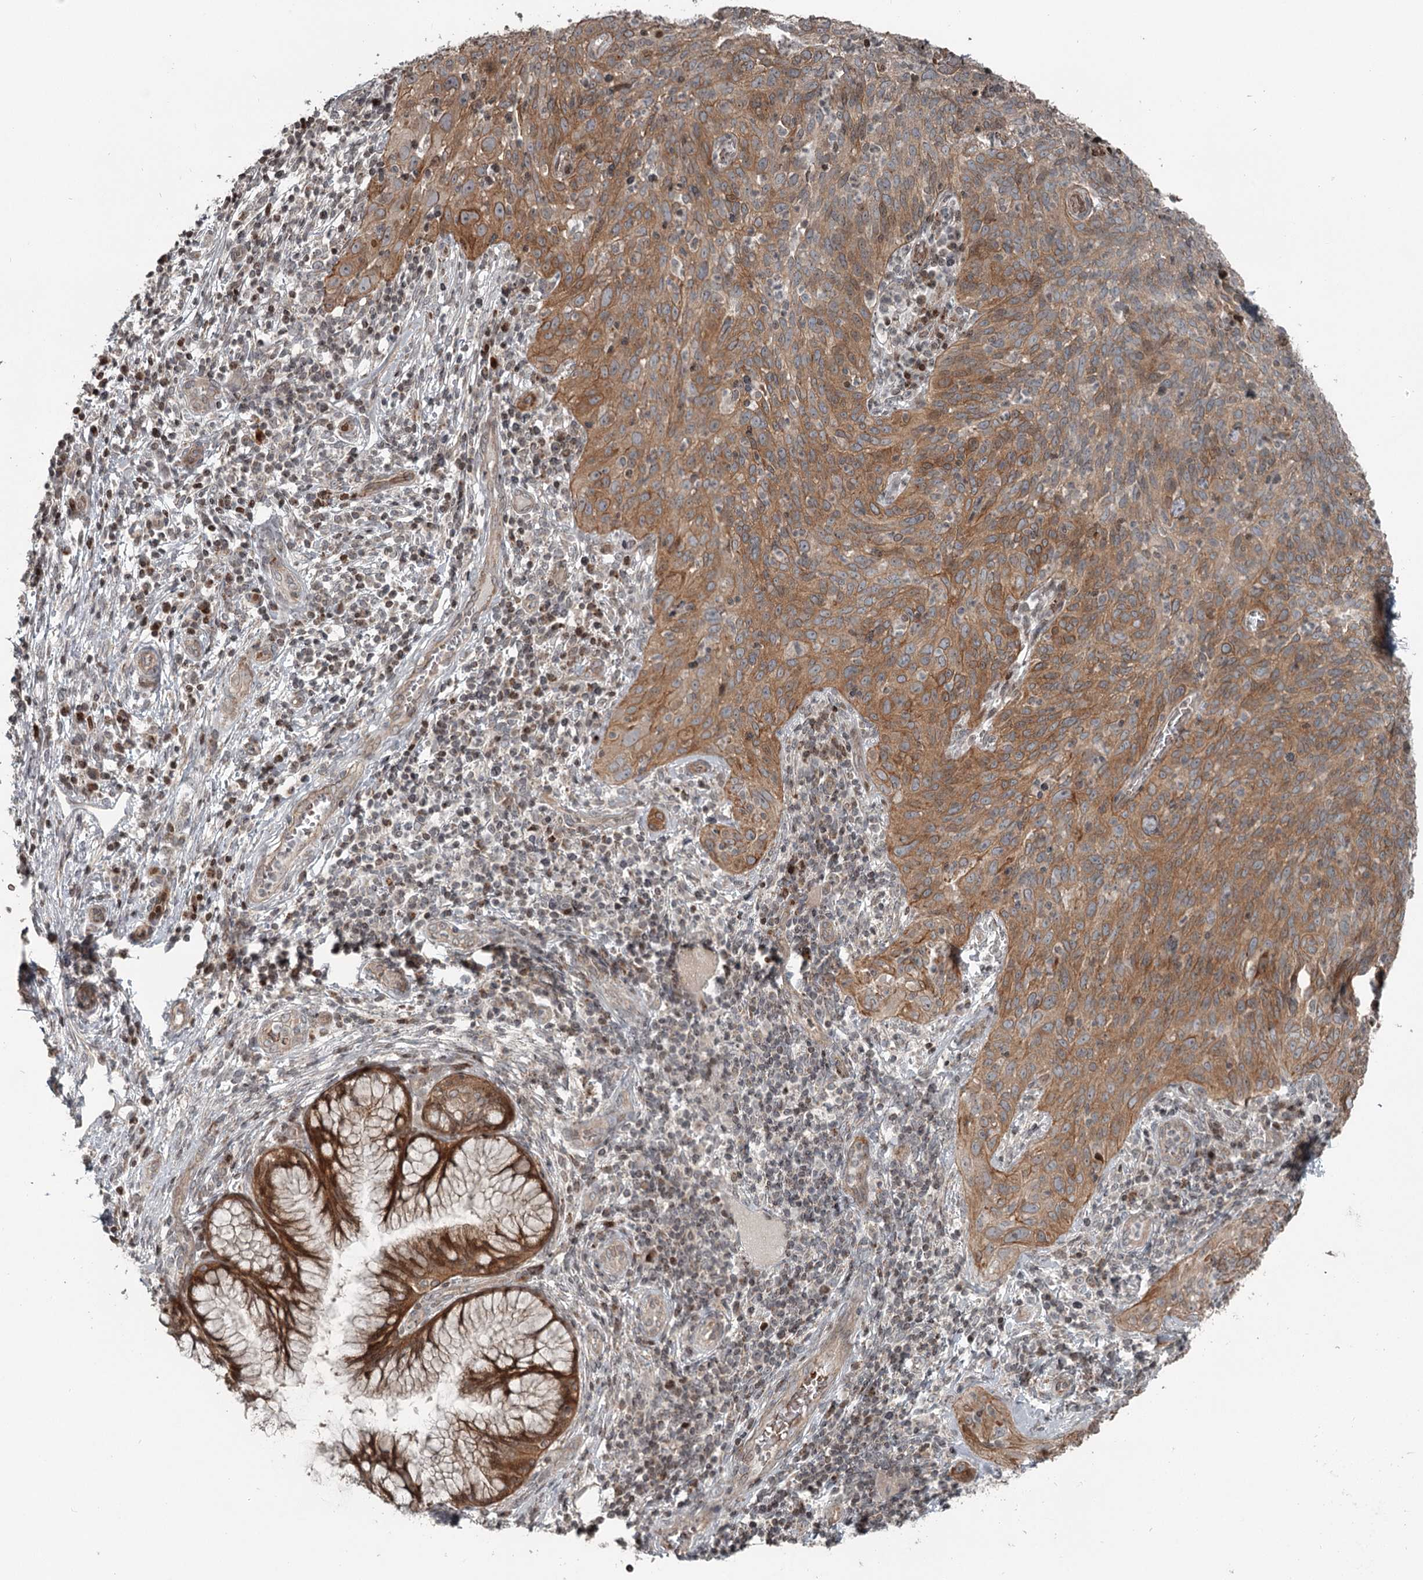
{"staining": {"intensity": "moderate", "quantity": ">75%", "location": "cytoplasmic/membranous"}, "tissue": "cervical cancer", "cell_type": "Tumor cells", "image_type": "cancer", "snomed": [{"axis": "morphology", "description": "Squamous cell carcinoma, NOS"}, {"axis": "topography", "description": "Cervix"}], "caption": "This histopathology image shows cervical squamous cell carcinoma stained with immunohistochemistry (IHC) to label a protein in brown. The cytoplasmic/membranous of tumor cells show moderate positivity for the protein. Nuclei are counter-stained blue.", "gene": "RASSF8", "patient": {"sex": "female", "age": 31}}